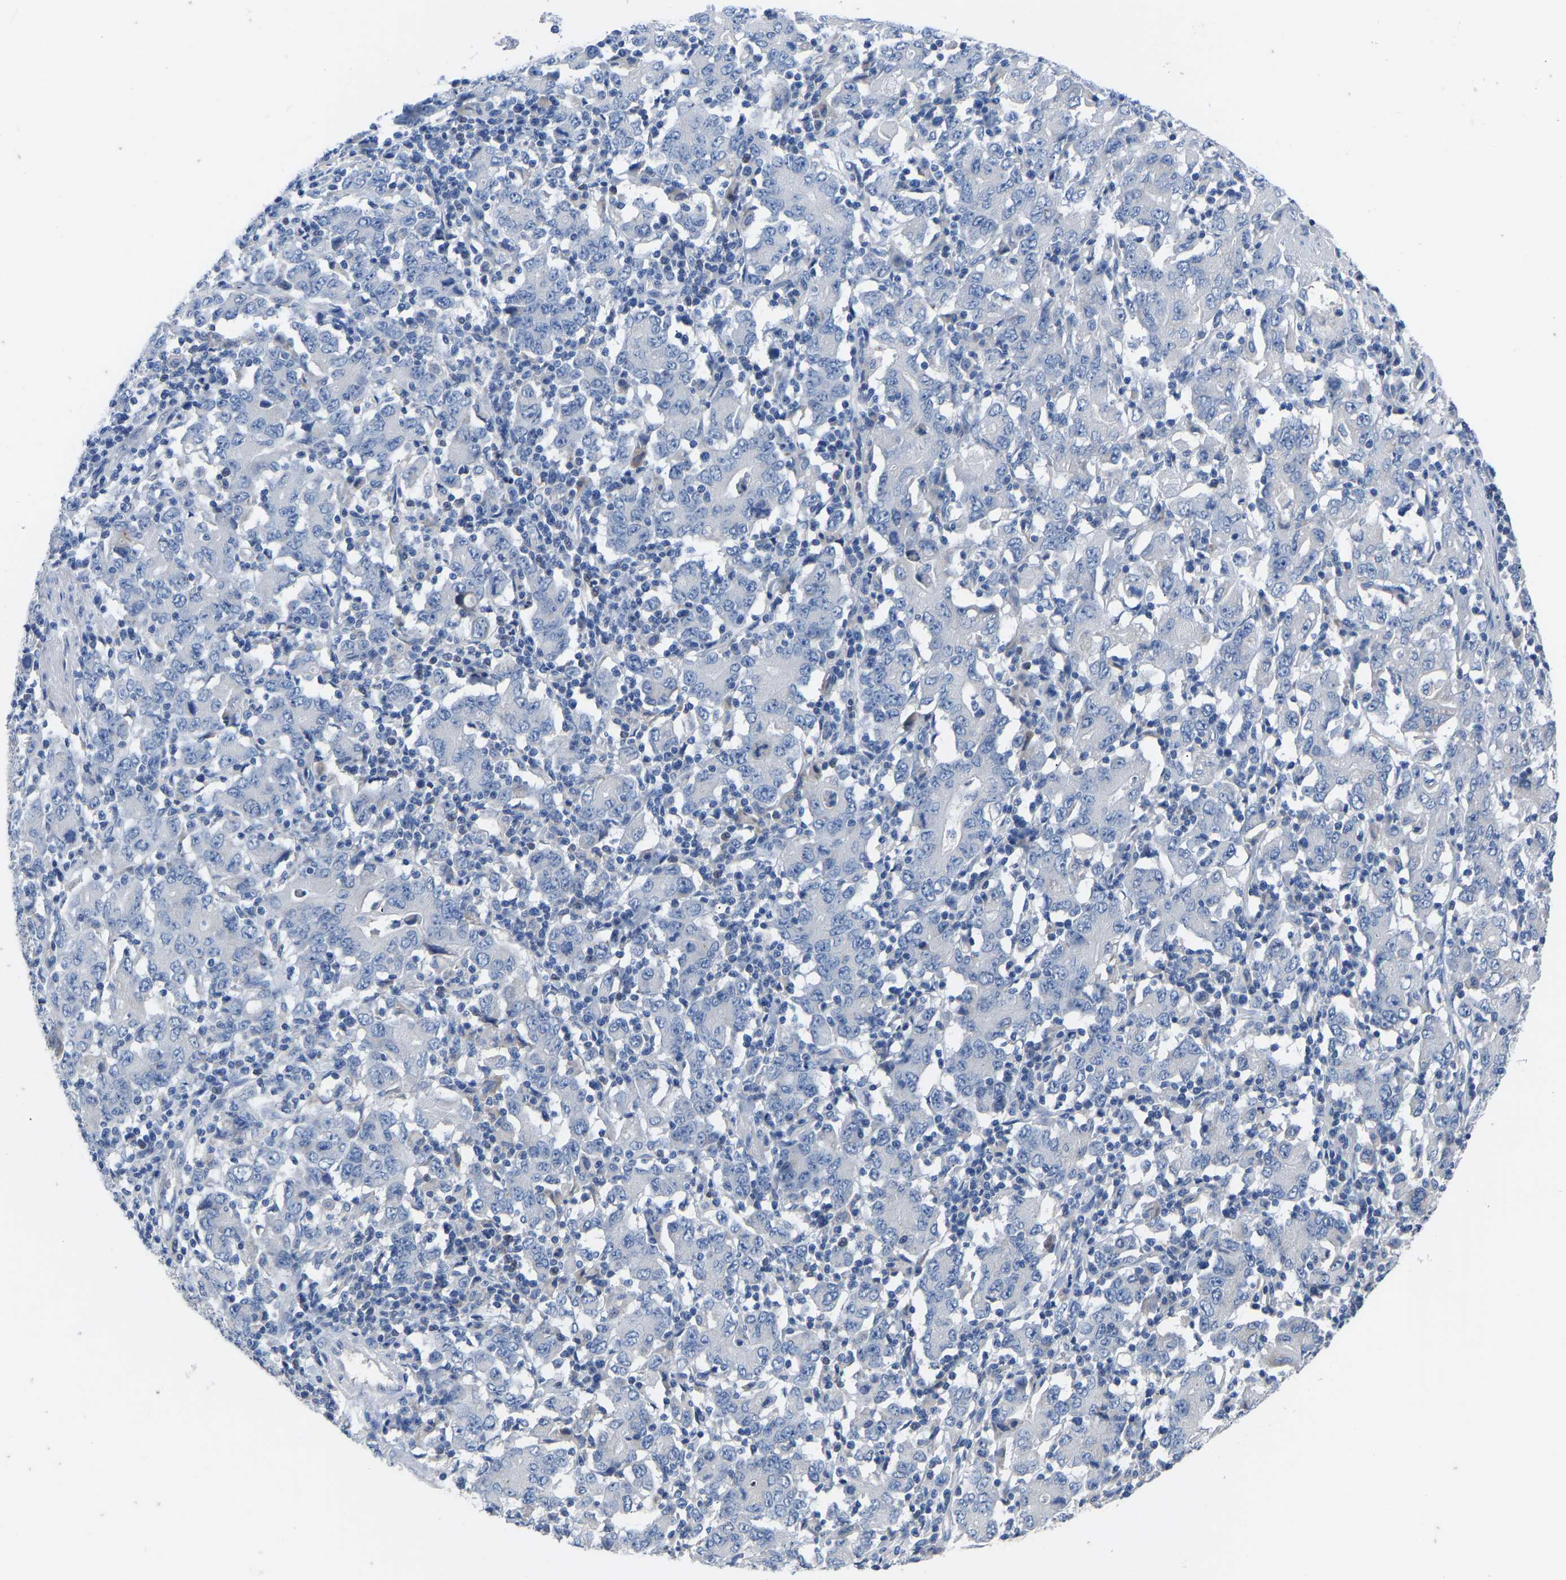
{"staining": {"intensity": "negative", "quantity": "none", "location": "none"}, "tissue": "stomach cancer", "cell_type": "Tumor cells", "image_type": "cancer", "snomed": [{"axis": "morphology", "description": "Adenocarcinoma, NOS"}, {"axis": "topography", "description": "Stomach, upper"}], "caption": "Immunohistochemical staining of human stomach cancer reveals no significant expression in tumor cells. (Stains: DAB (3,3'-diaminobenzidine) IHC with hematoxylin counter stain, Microscopy: brightfield microscopy at high magnification).", "gene": "OLIG2", "patient": {"sex": "male", "age": 69}}